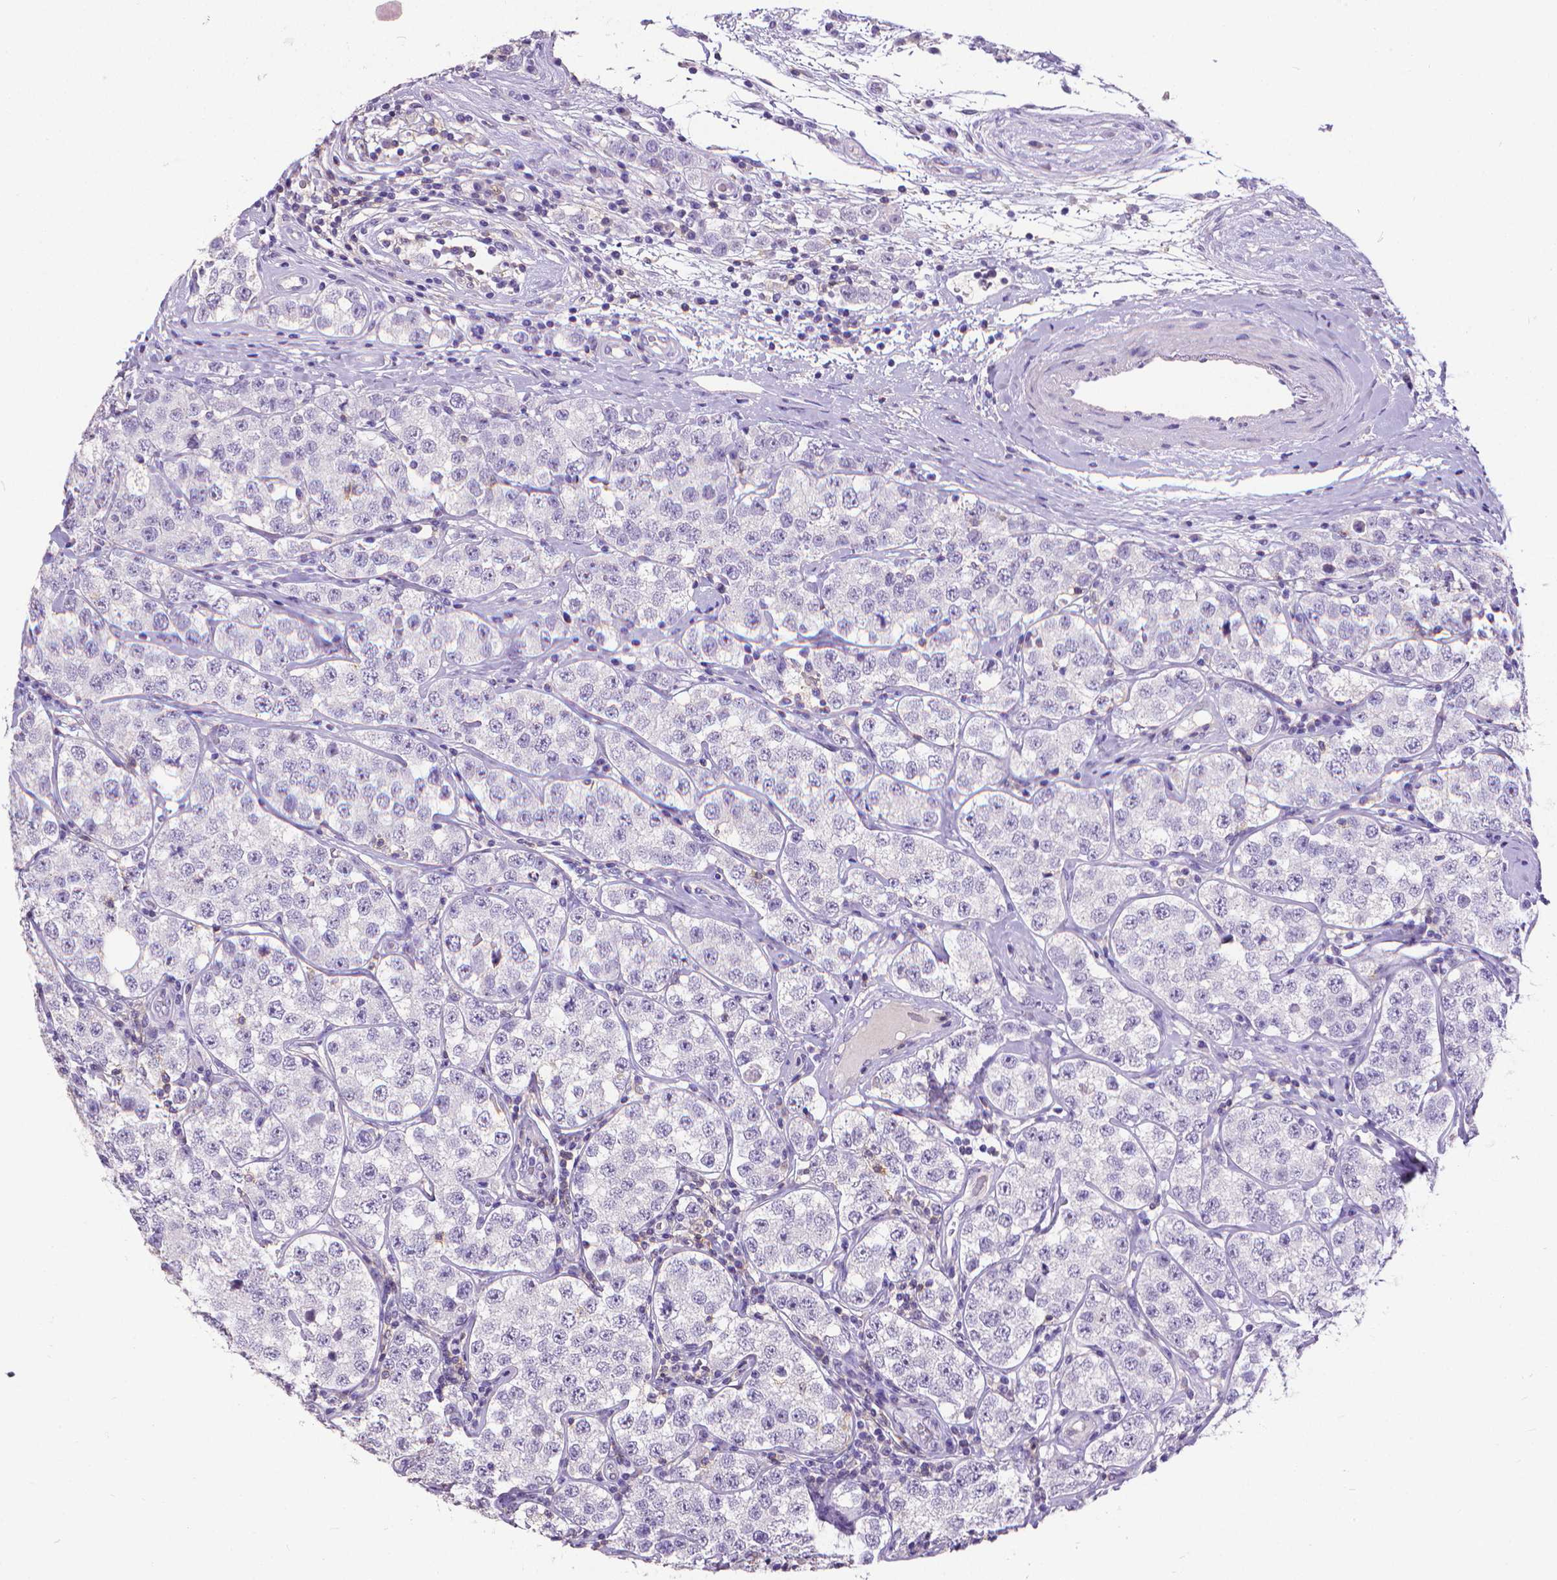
{"staining": {"intensity": "negative", "quantity": "none", "location": "none"}, "tissue": "testis cancer", "cell_type": "Tumor cells", "image_type": "cancer", "snomed": [{"axis": "morphology", "description": "Seminoma, NOS"}, {"axis": "topography", "description": "Testis"}], "caption": "A micrograph of human testis cancer is negative for staining in tumor cells.", "gene": "CD4", "patient": {"sex": "male", "age": 34}}